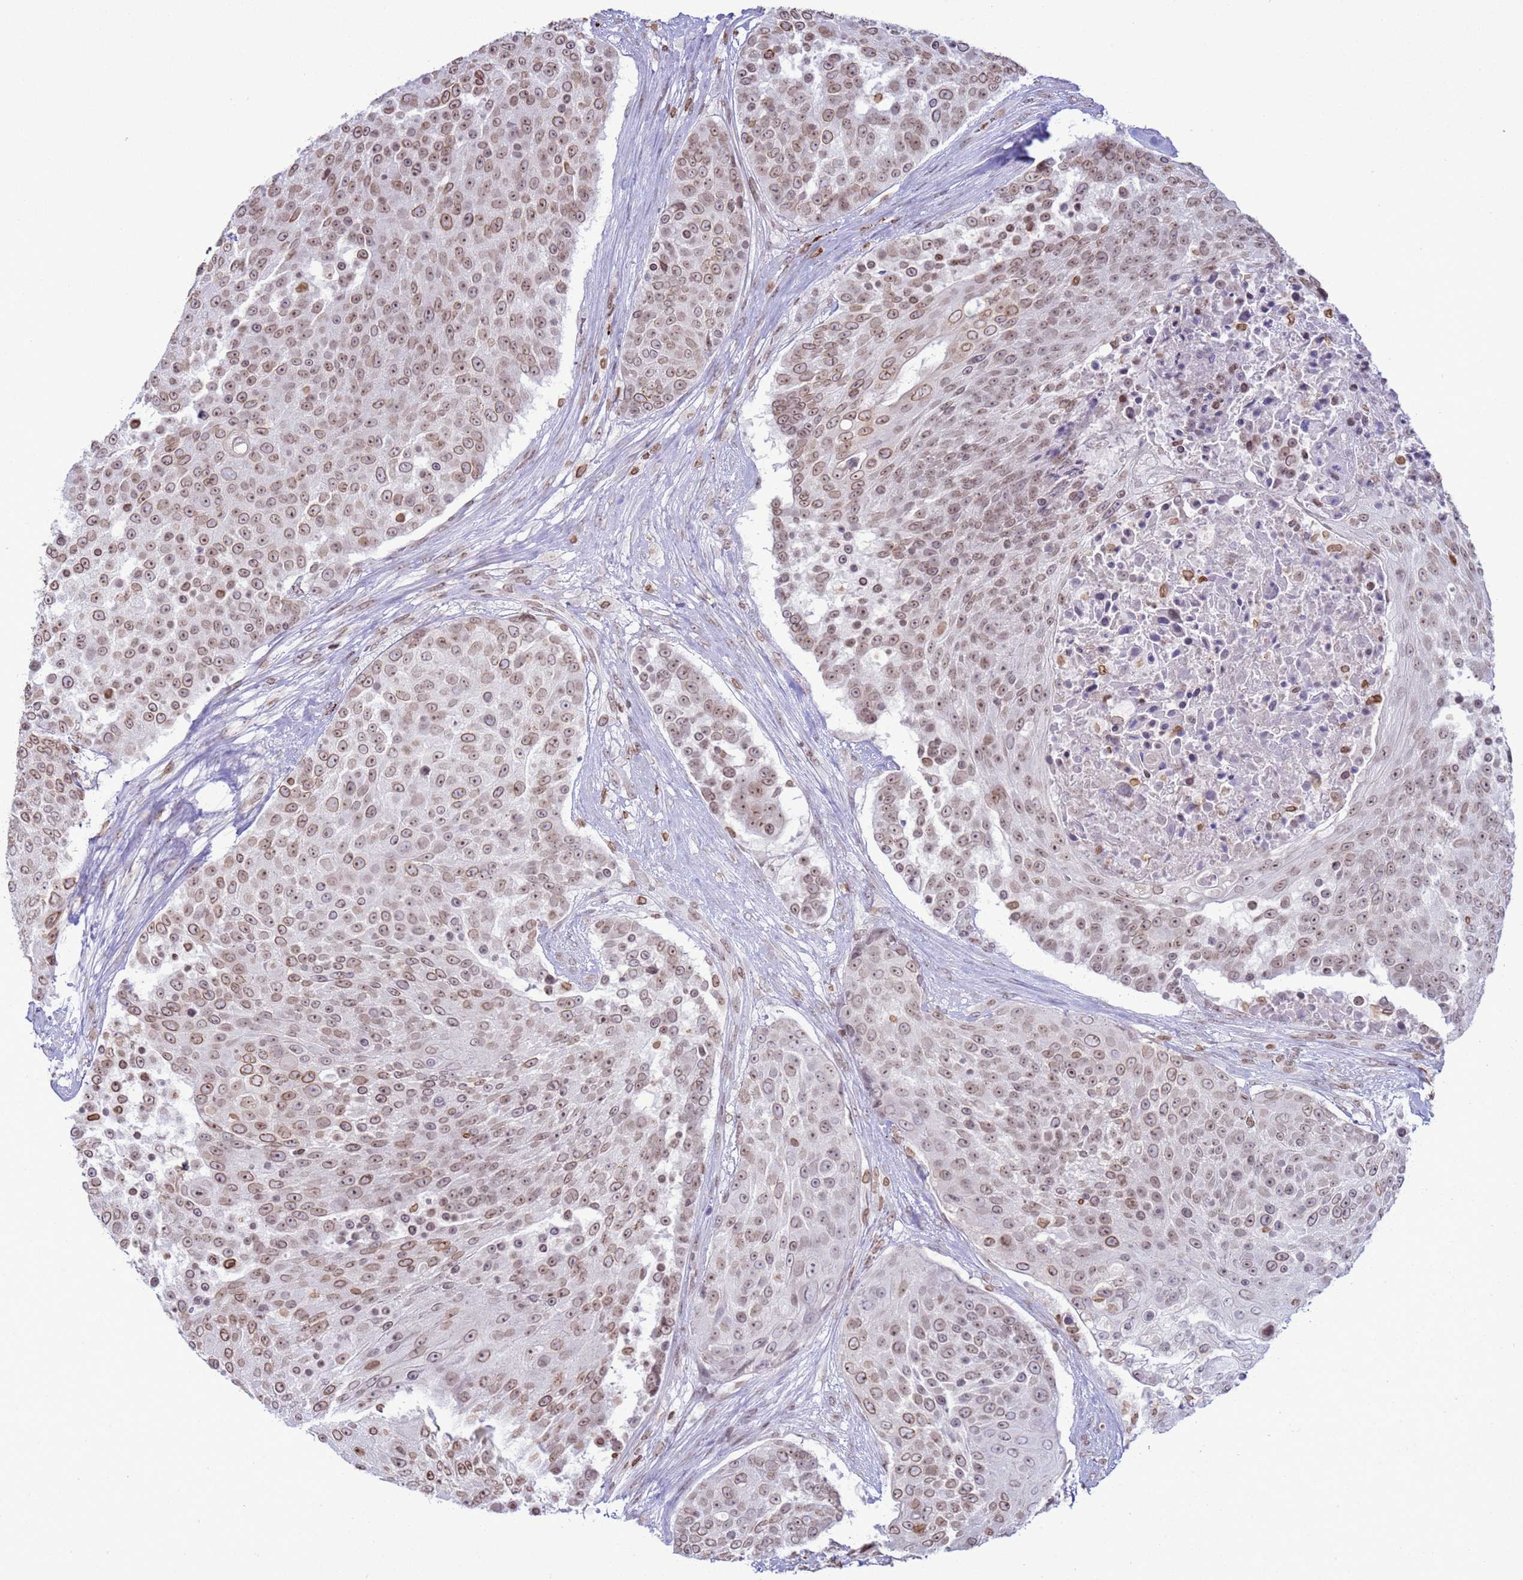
{"staining": {"intensity": "moderate", "quantity": ">75%", "location": "cytoplasmic/membranous,nuclear"}, "tissue": "urothelial cancer", "cell_type": "Tumor cells", "image_type": "cancer", "snomed": [{"axis": "morphology", "description": "Urothelial carcinoma, High grade"}, {"axis": "topography", "description": "Urinary bladder"}], "caption": "Urothelial carcinoma (high-grade) was stained to show a protein in brown. There is medium levels of moderate cytoplasmic/membranous and nuclear expression in about >75% of tumor cells. Nuclei are stained in blue.", "gene": "DHX37", "patient": {"sex": "female", "age": 63}}